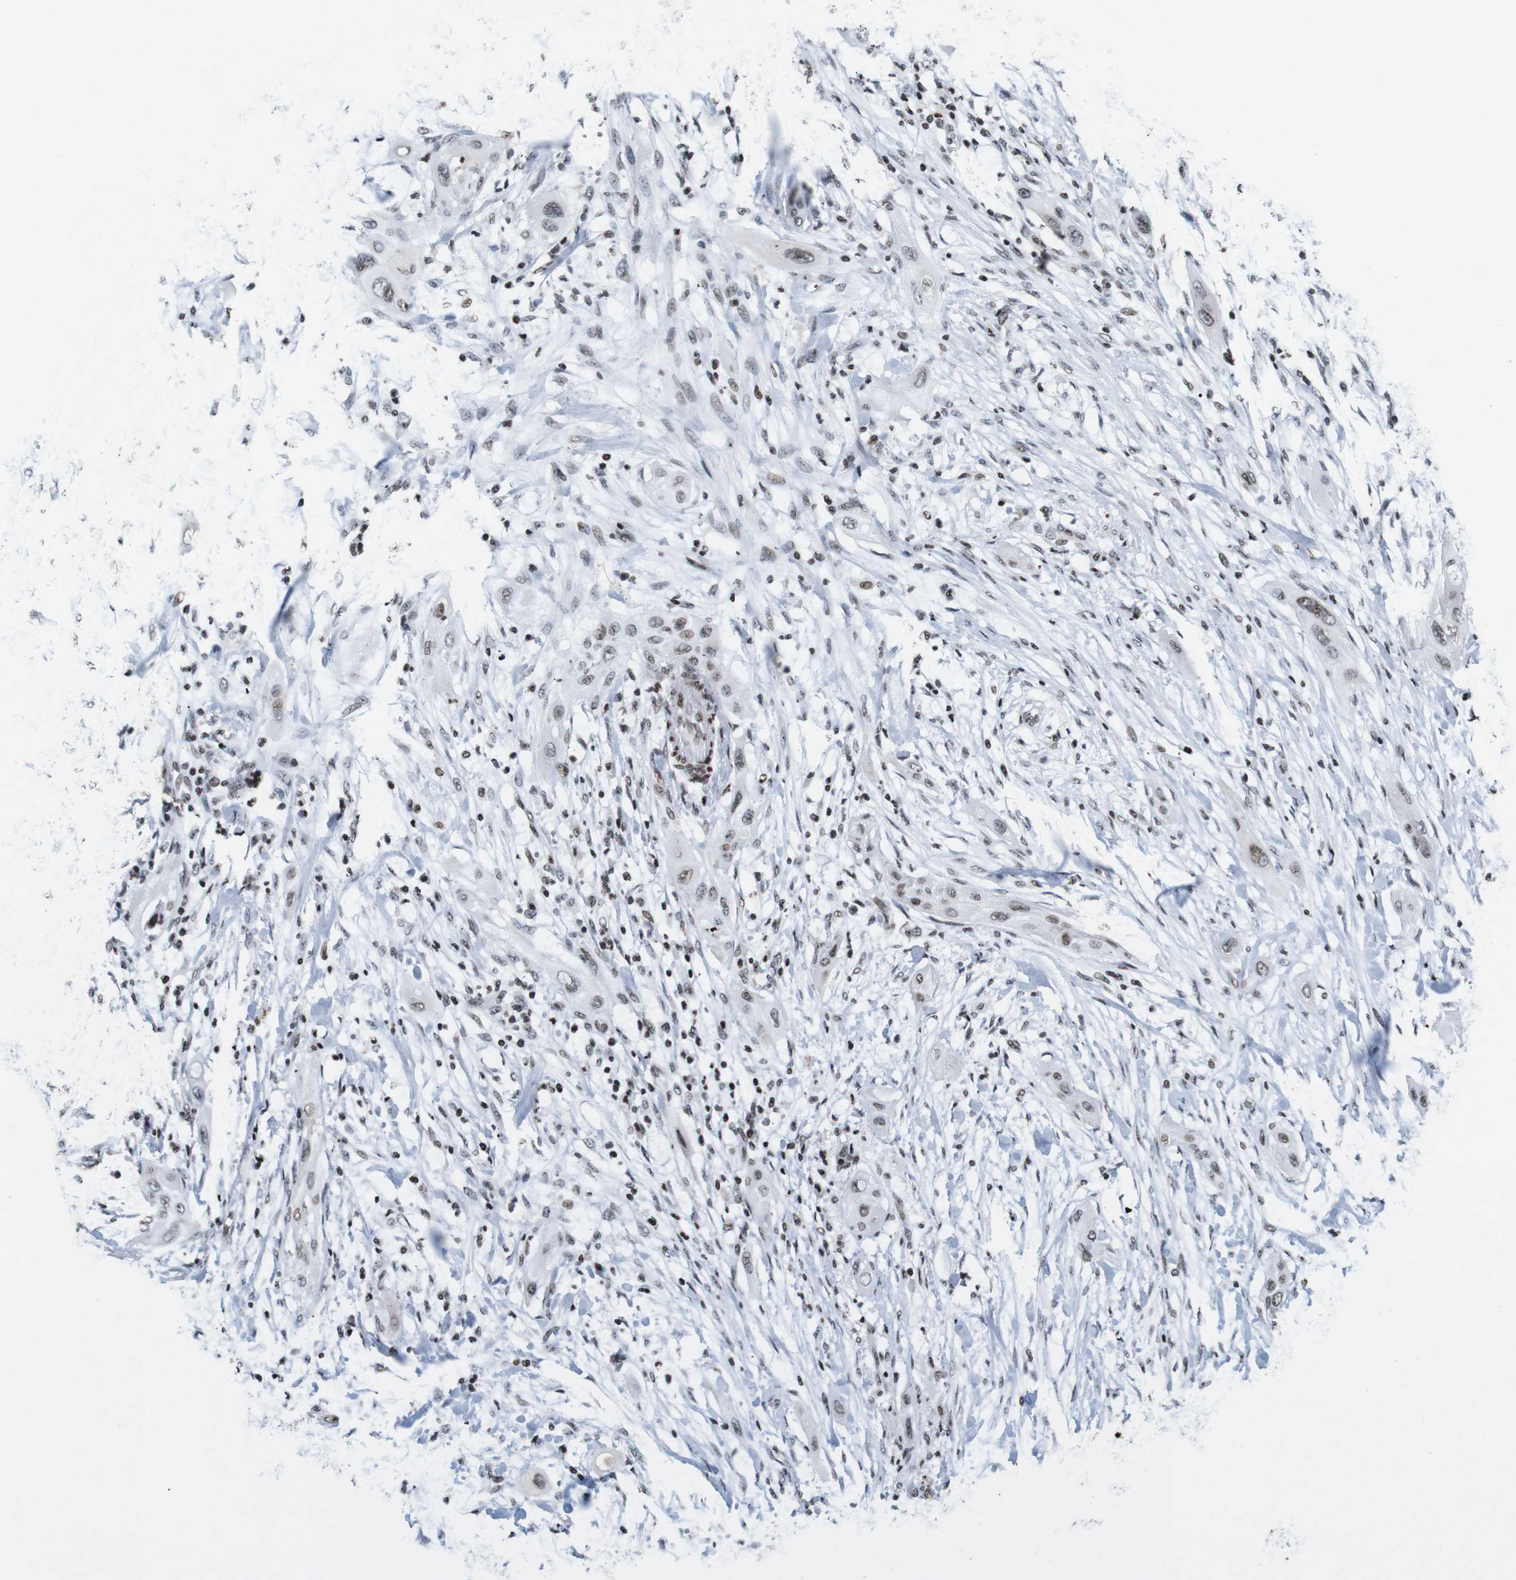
{"staining": {"intensity": "weak", "quantity": ">75%", "location": "nuclear"}, "tissue": "lung cancer", "cell_type": "Tumor cells", "image_type": "cancer", "snomed": [{"axis": "morphology", "description": "Squamous cell carcinoma, NOS"}, {"axis": "topography", "description": "Lung"}], "caption": "Immunohistochemical staining of lung cancer exhibits low levels of weak nuclear protein staining in approximately >75% of tumor cells. (IHC, brightfield microscopy, high magnification).", "gene": "MAGEH1", "patient": {"sex": "female", "age": 47}}